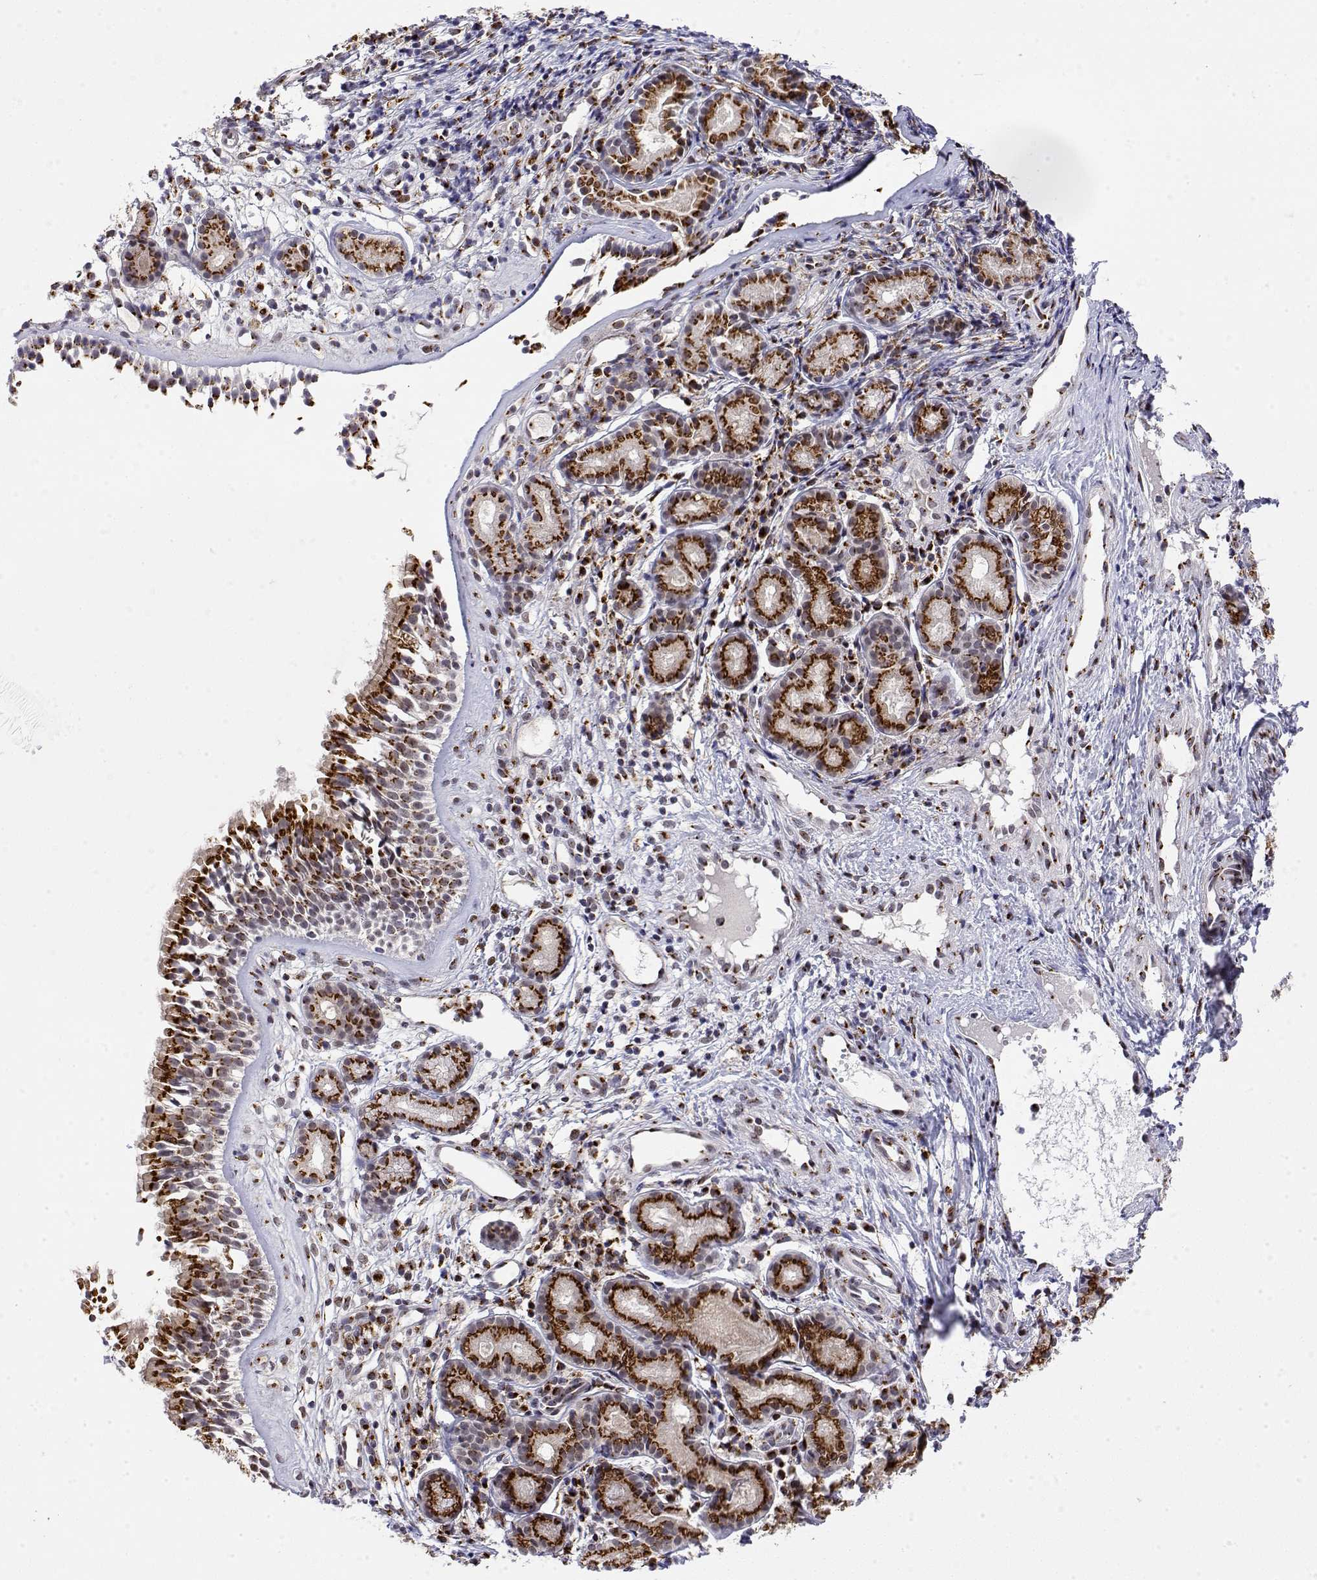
{"staining": {"intensity": "strong", "quantity": ">75%", "location": "cytoplasmic/membranous"}, "tissue": "nasopharynx", "cell_type": "Respiratory epithelial cells", "image_type": "normal", "snomed": [{"axis": "morphology", "description": "Normal tissue, NOS"}, {"axis": "topography", "description": "Nasopharynx"}], "caption": "Immunohistochemical staining of benign nasopharynx reveals >75% levels of strong cytoplasmic/membranous protein expression in about >75% of respiratory epithelial cells. The staining was performed using DAB to visualize the protein expression in brown, while the nuclei were stained in blue with hematoxylin (Magnification: 20x).", "gene": "YIPF3", "patient": {"sex": "male", "age": 58}}